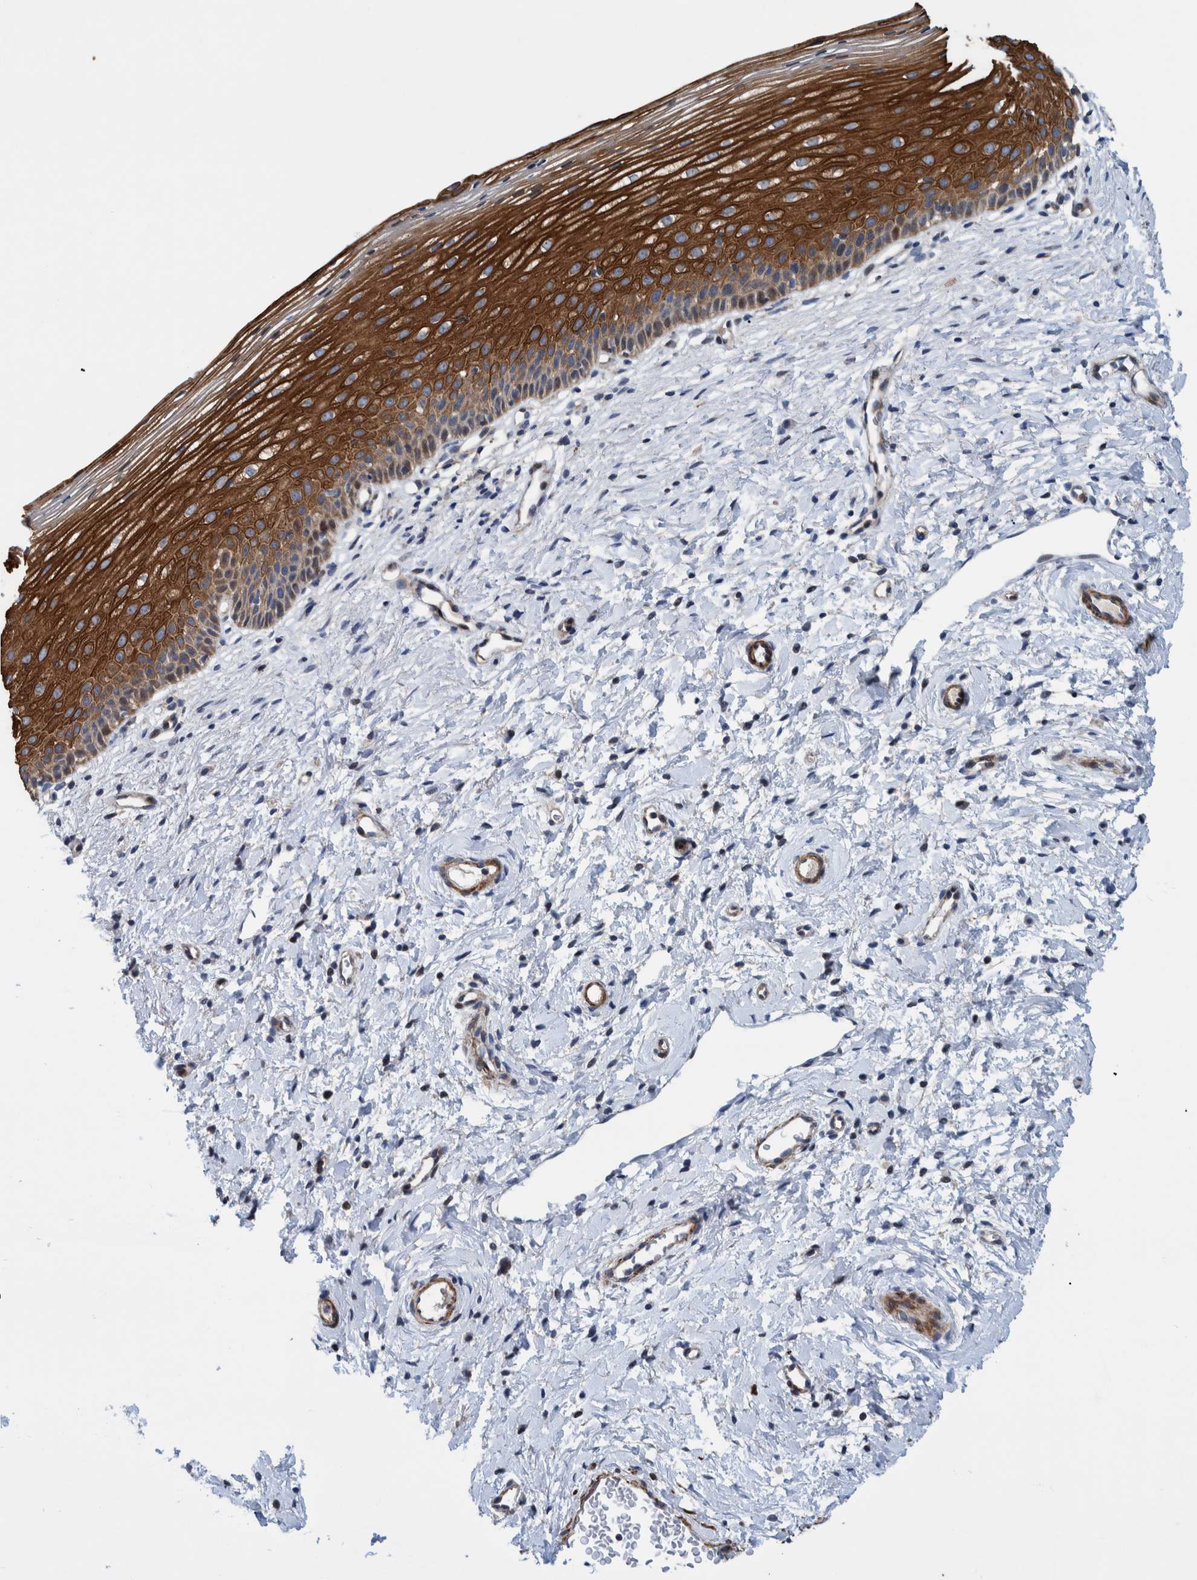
{"staining": {"intensity": "moderate", "quantity": ">75%", "location": "cytoplasmic/membranous"}, "tissue": "cervix", "cell_type": "Glandular cells", "image_type": "normal", "snomed": [{"axis": "morphology", "description": "Normal tissue, NOS"}, {"axis": "topography", "description": "Cervix"}], "caption": "Immunohistochemistry micrograph of benign cervix stained for a protein (brown), which shows medium levels of moderate cytoplasmic/membranous expression in approximately >75% of glandular cells.", "gene": "MKS1", "patient": {"sex": "female", "age": 72}}